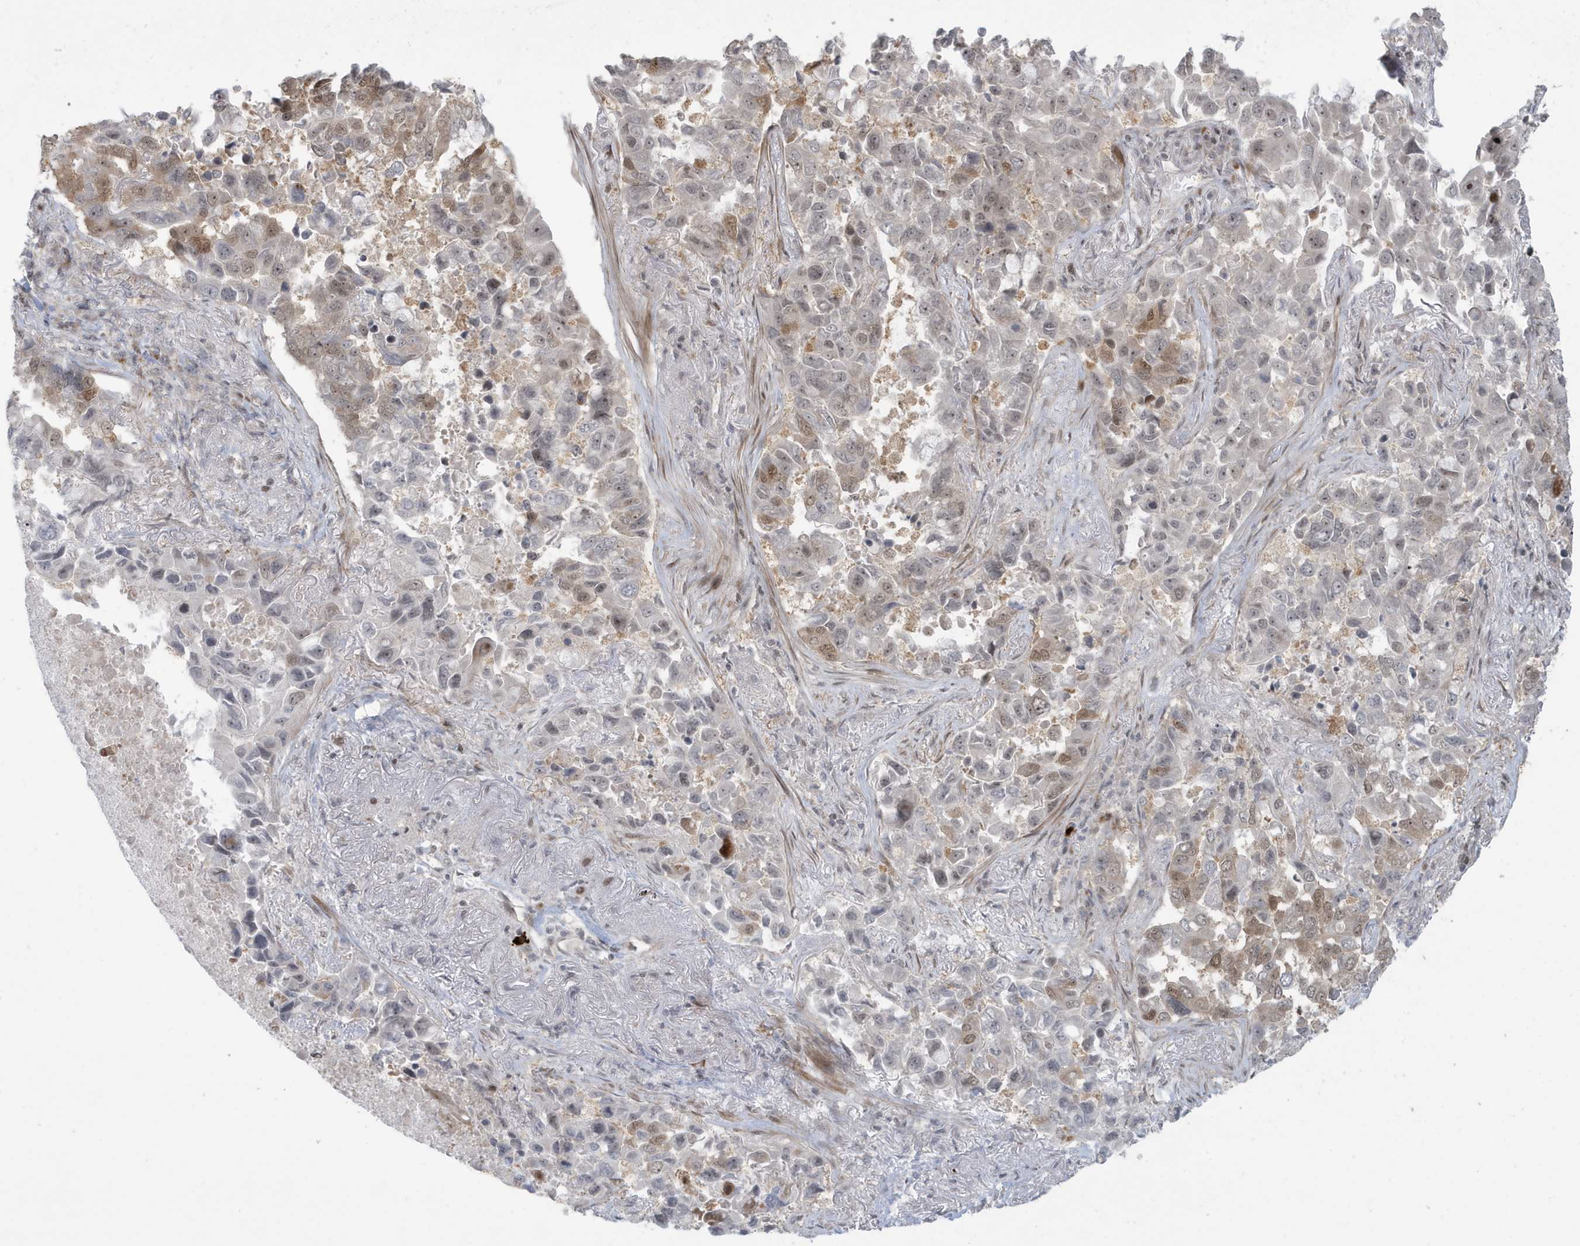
{"staining": {"intensity": "weak", "quantity": "25%-75%", "location": "cytoplasmic/membranous,nuclear"}, "tissue": "lung cancer", "cell_type": "Tumor cells", "image_type": "cancer", "snomed": [{"axis": "morphology", "description": "Adenocarcinoma, NOS"}, {"axis": "topography", "description": "Lung"}], "caption": "This image displays IHC staining of human lung cancer (adenocarcinoma), with low weak cytoplasmic/membranous and nuclear staining in approximately 25%-75% of tumor cells.", "gene": "C1orf52", "patient": {"sex": "male", "age": 64}}